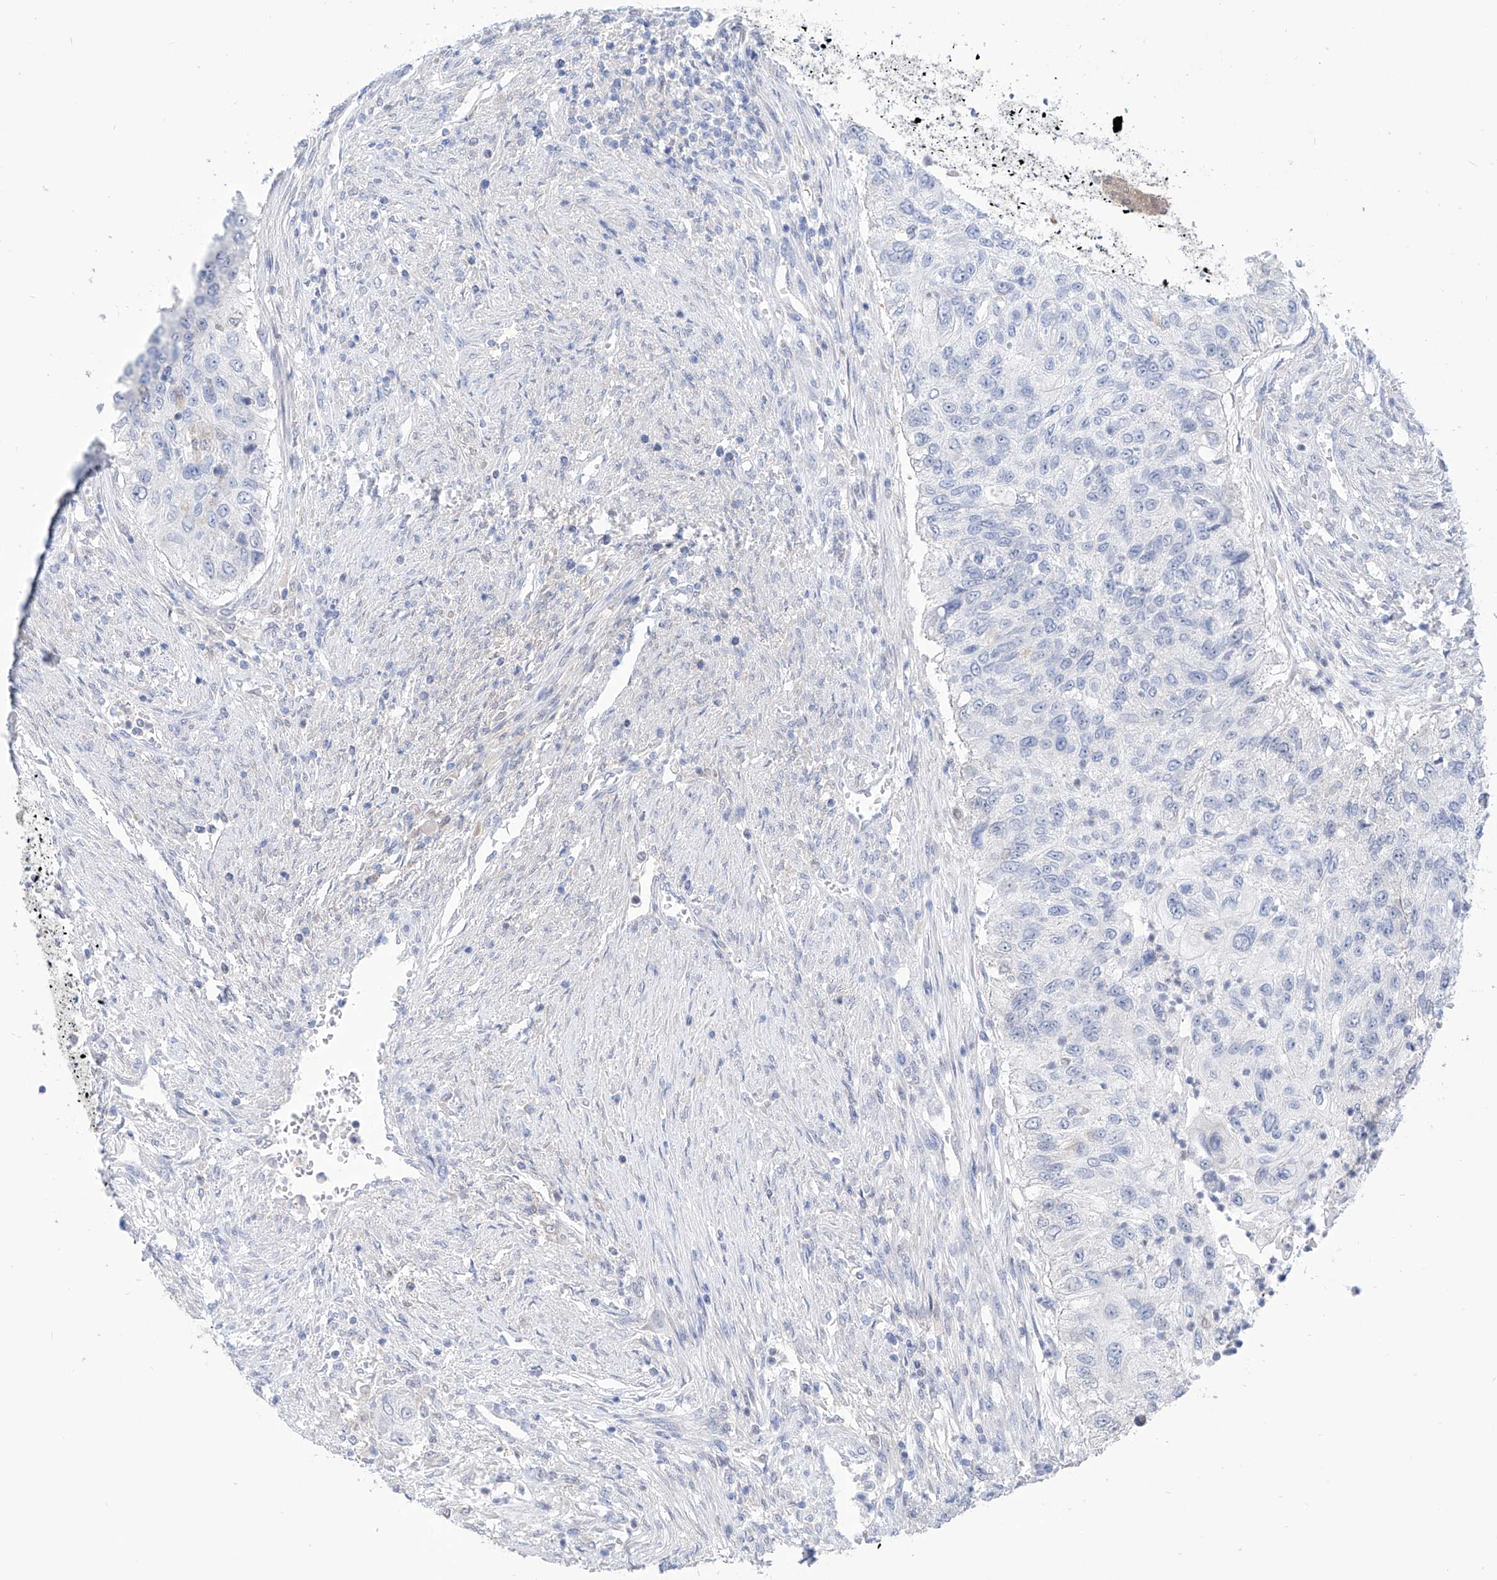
{"staining": {"intensity": "negative", "quantity": "none", "location": "none"}, "tissue": "urothelial cancer", "cell_type": "Tumor cells", "image_type": "cancer", "snomed": [{"axis": "morphology", "description": "Urothelial carcinoma, High grade"}, {"axis": "topography", "description": "Urinary bladder"}], "caption": "The image exhibits no significant positivity in tumor cells of urothelial cancer.", "gene": "PDXK", "patient": {"sex": "female", "age": 60}}